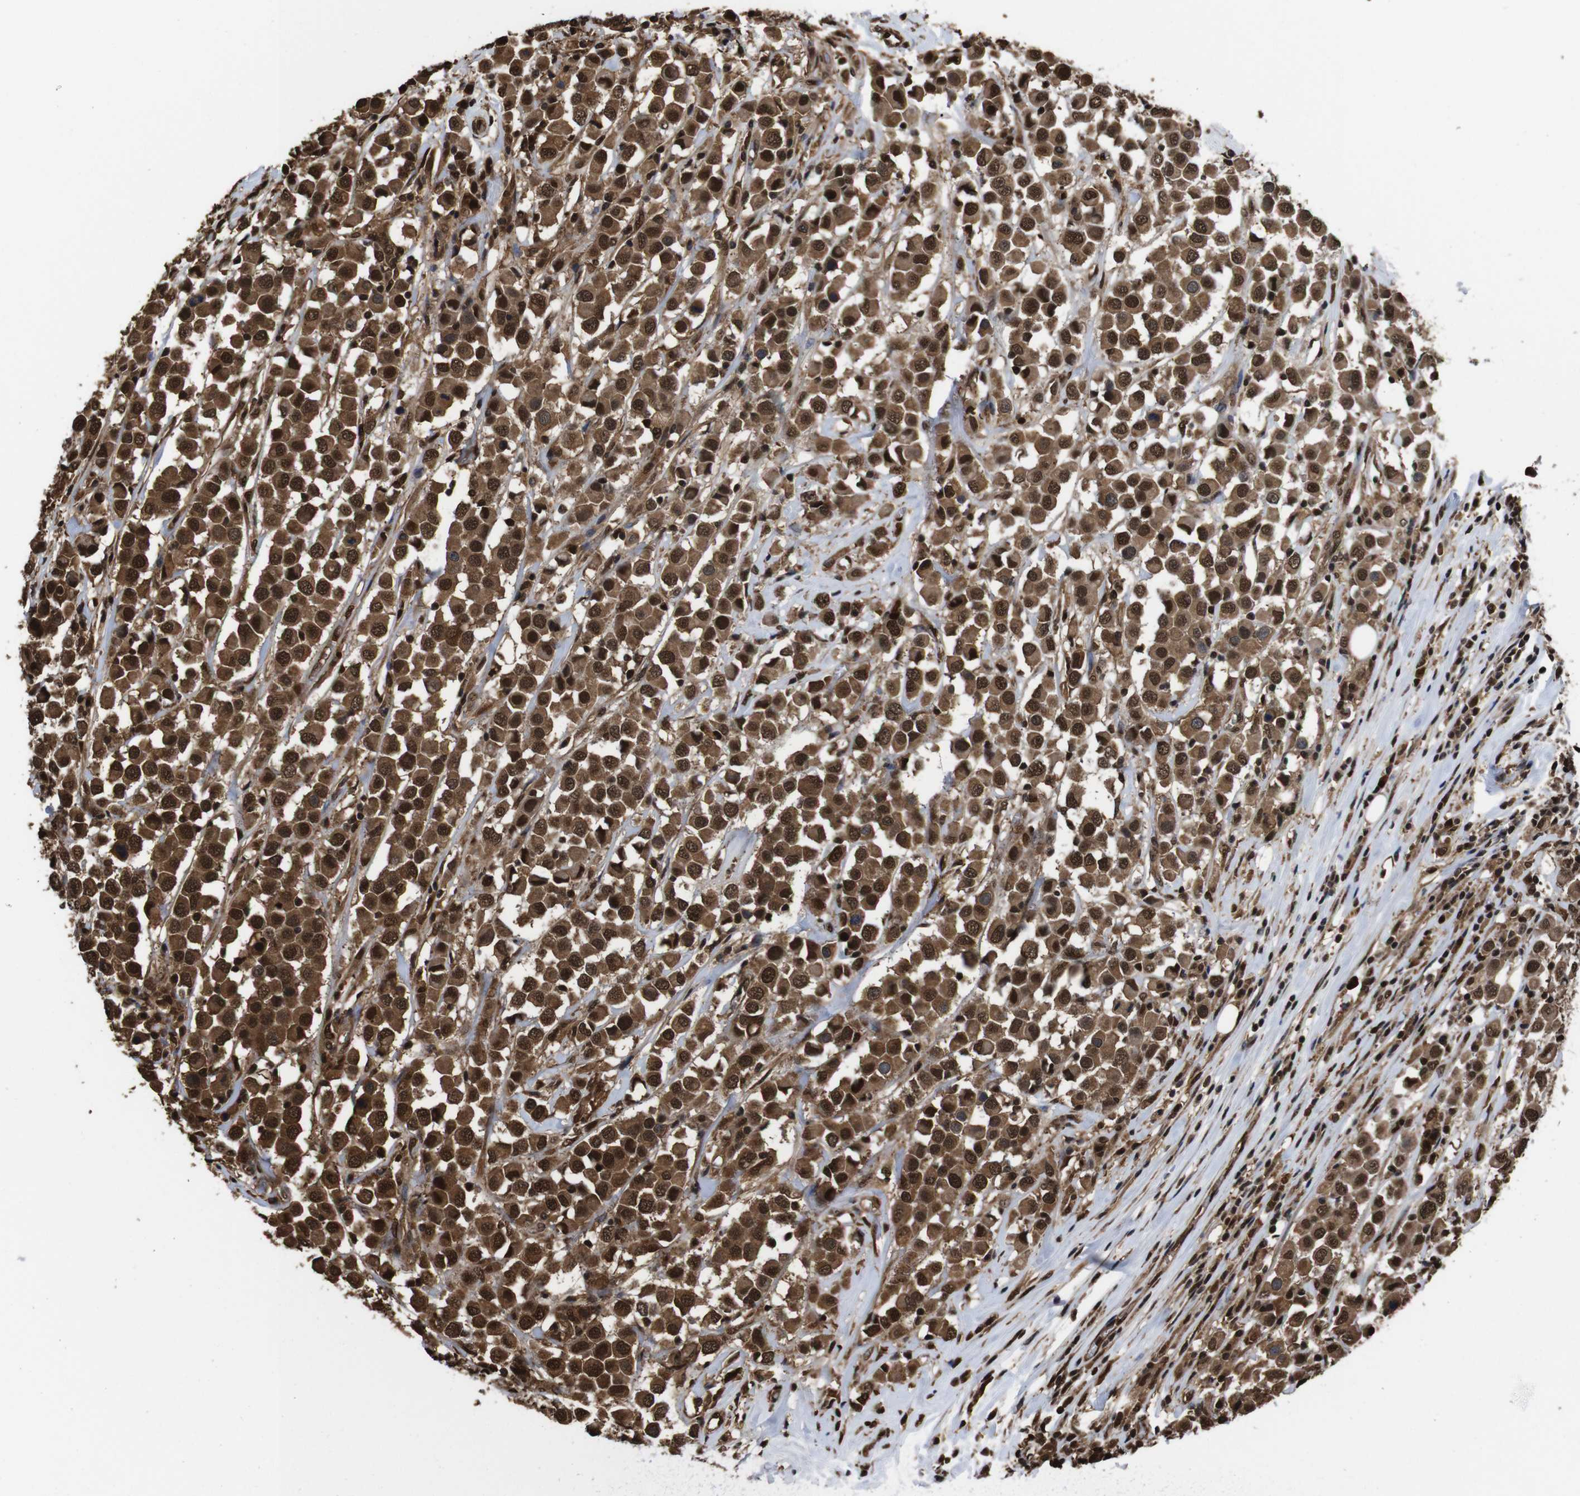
{"staining": {"intensity": "moderate", "quantity": ">75%", "location": "cytoplasmic/membranous,nuclear"}, "tissue": "breast cancer", "cell_type": "Tumor cells", "image_type": "cancer", "snomed": [{"axis": "morphology", "description": "Duct carcinoma"}, {"axis": "topography", "description": "Breast"}], "caption": "Breast cancer (intraductal carcinoma) stained with IHC displays moderate cytoplasmic/membranous and nuclear expression in about >75% of tumor cells.", "gene": "VCP", "patient": {"sex": "female", "age": 61}}